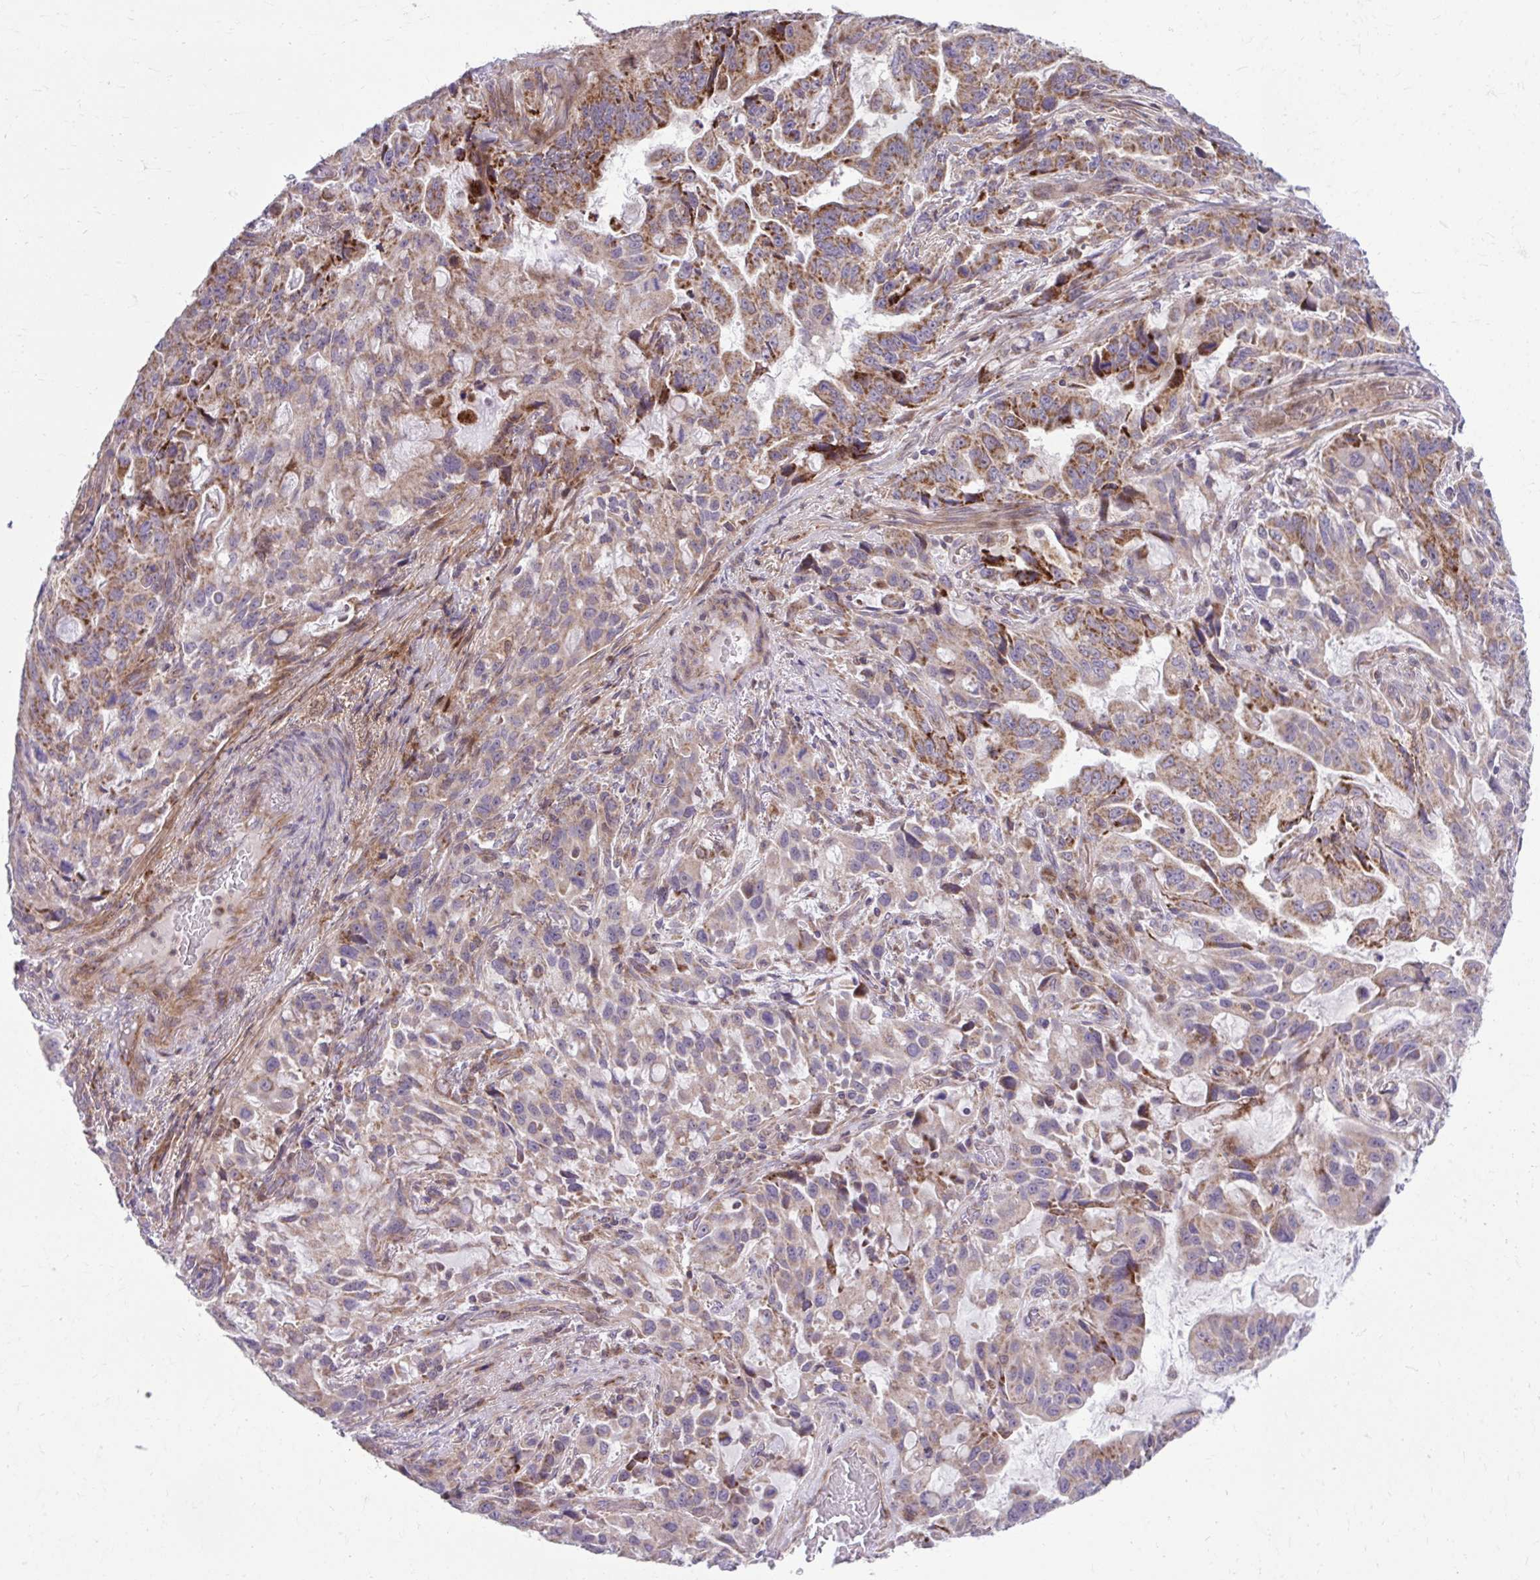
{"staining": {"intensity": "moderate", "quantity": "25%-75%", "location": "cytoplasmic/membranous"}, "tissue": "stomach cancer", "cell_type": "Tumor cells", "image_type": "cancer", "snomed": [{"axis": "morphology", "description": "Adenocarcinoma, NOS"}, {"axis": "topography", "description": "Stomach, upper"}], "caption": "Brown immunohistochemical staining in human stomach cancer (adenocarcinoma) shows moderate cytoplasmic/membranous staining in about 25%-75% of tumor cells.", "gene": "C16orf54", "patient": {"sex": "male", "age": 85}}